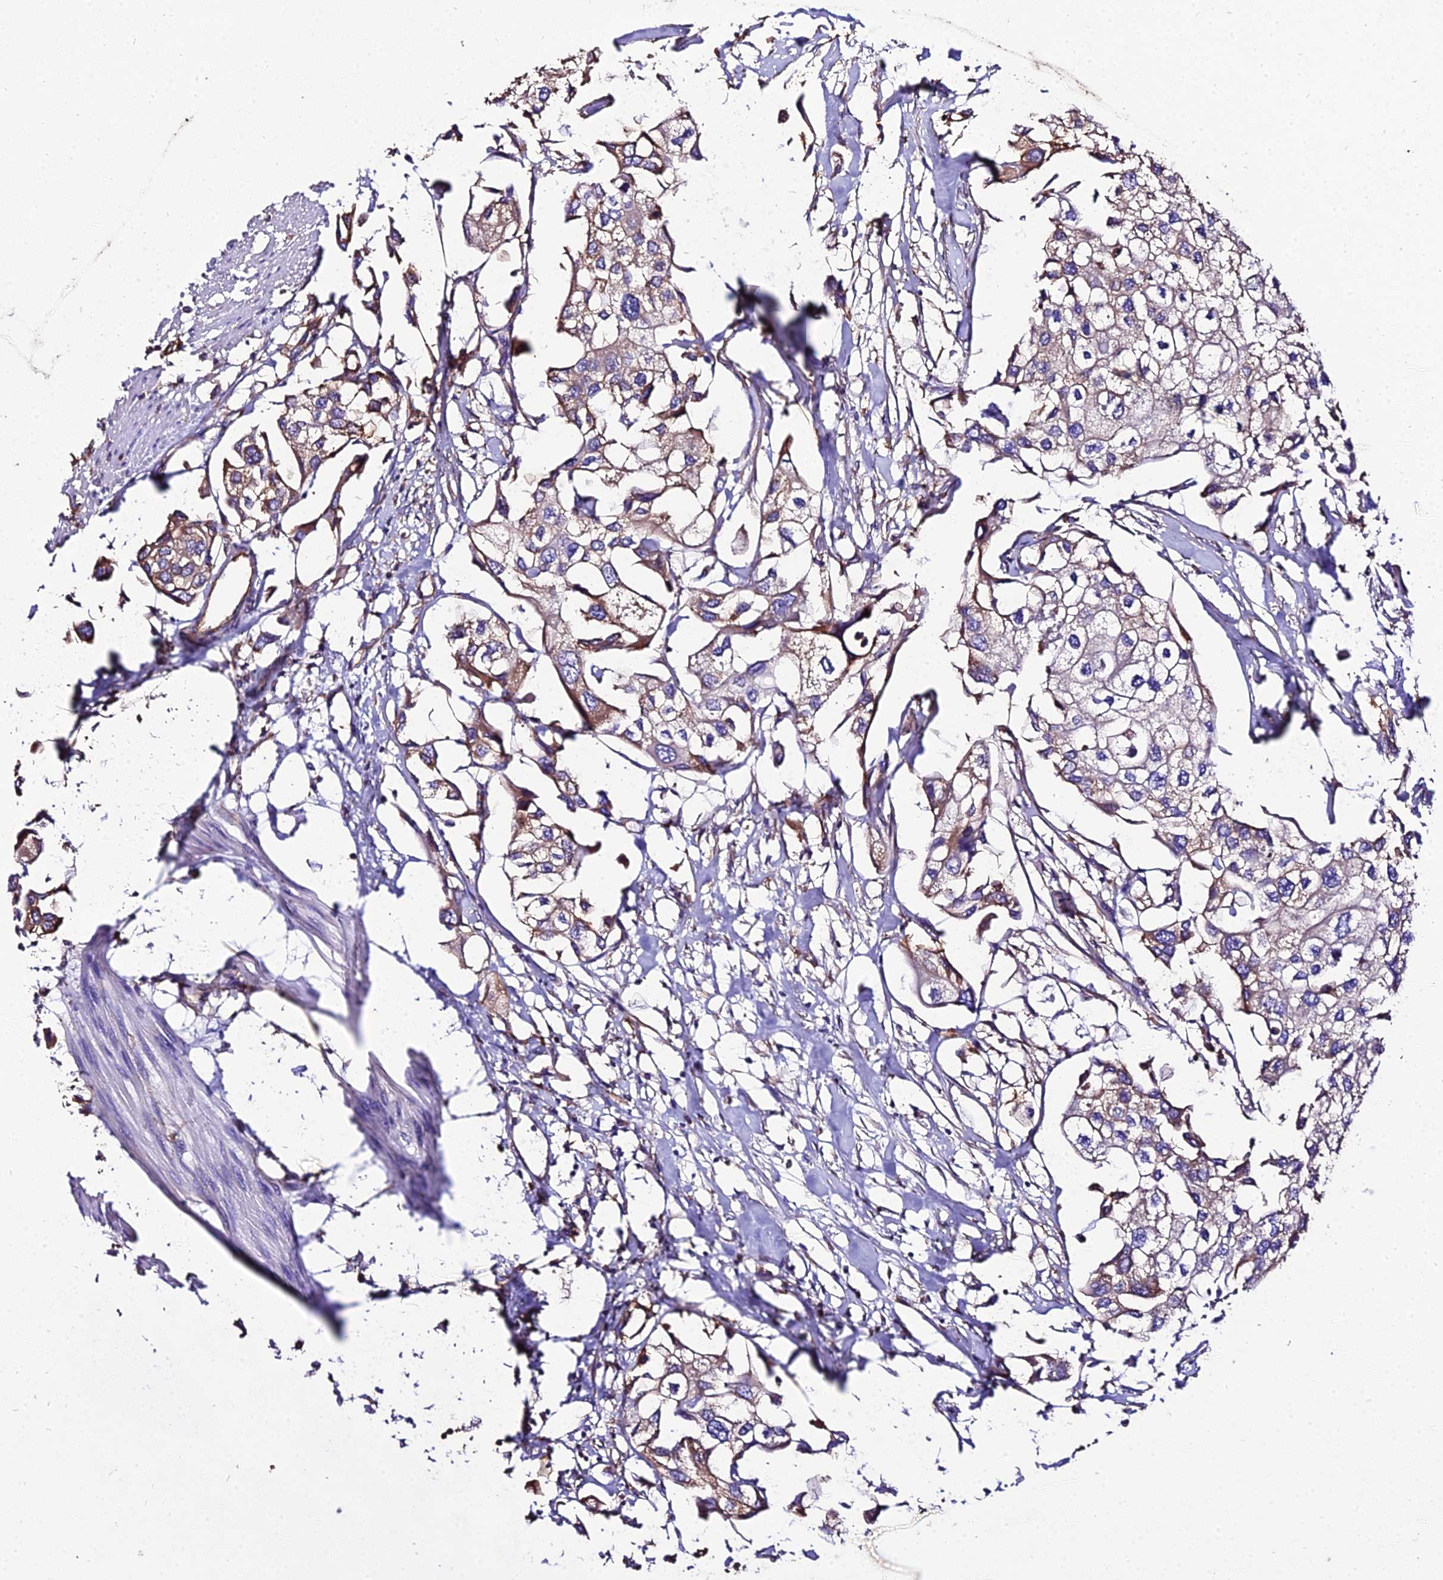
{"staining": {"intensity": "moderate", "quantity": "<25%", "location": "cytoplasmic/membranous"}, "tissue": "urothelial cancer", "cell_type": "Tumor cells", "image_type": "cancer", "snomed": [{"axis": "morphology", "description": "Urothelial carcinoma, High grade"}, {"axis": "topography", "description": "Urinary bladder"}], "caption": "The micrograph shows immunohistochemical staining of high-grade urothelial carcinoma. There is moderate cytoplasmic/membranous staining is identified in about <25% of tumor cells. The staining was performed using DAB (3,3'-diaminobenzidine) to visualize the protein expression in brown, while the nuclei were stained in blue with hematoxylin (Magnification: 20x).", "gene": "TUBA3D", "patient": {"sex": "male", "age": 64}}